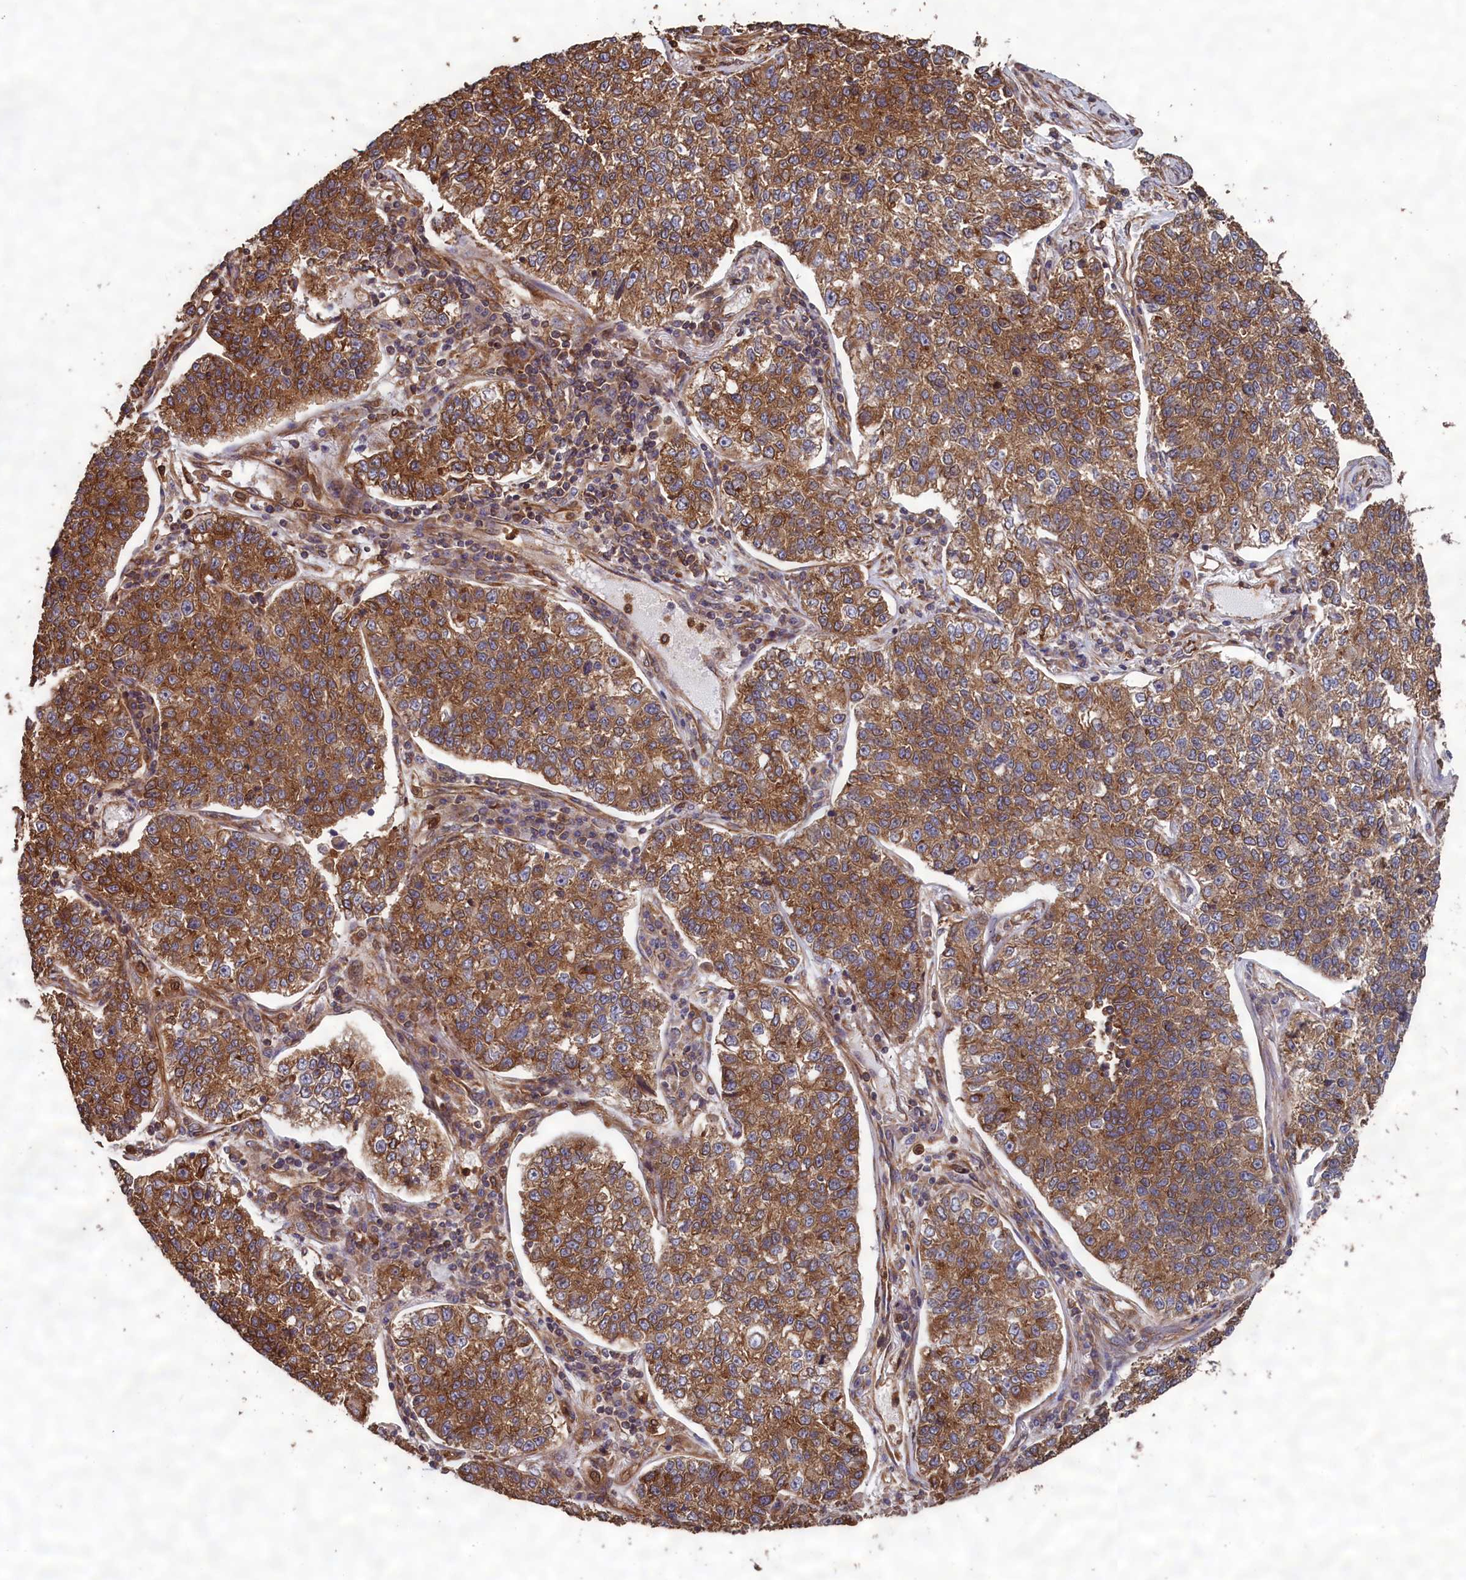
{"staining": {"intensity": "moderate", "quantity": ">75%", "location": "cytoplasmic/membranous"}, "tissue": "lung cancer", "cell_type": "Tumor cells", "image_type": "cancer", "snomed": [{"axis": "morphology", "description": "Adenocarcinoma, NOS"}, {"axis": "topography", "description": "Lung"}], "caption": "Immunohistochemistry (DAB (3,3'-diaminobenzidine)) staining of human lung cancer (adenocarcinoma) displays moderate cytoplasmic/membranous protein expression in approximately >75% of tumor cells.", "gene": "CCDC124", "patient": {"sex": "male", "age": 49}}